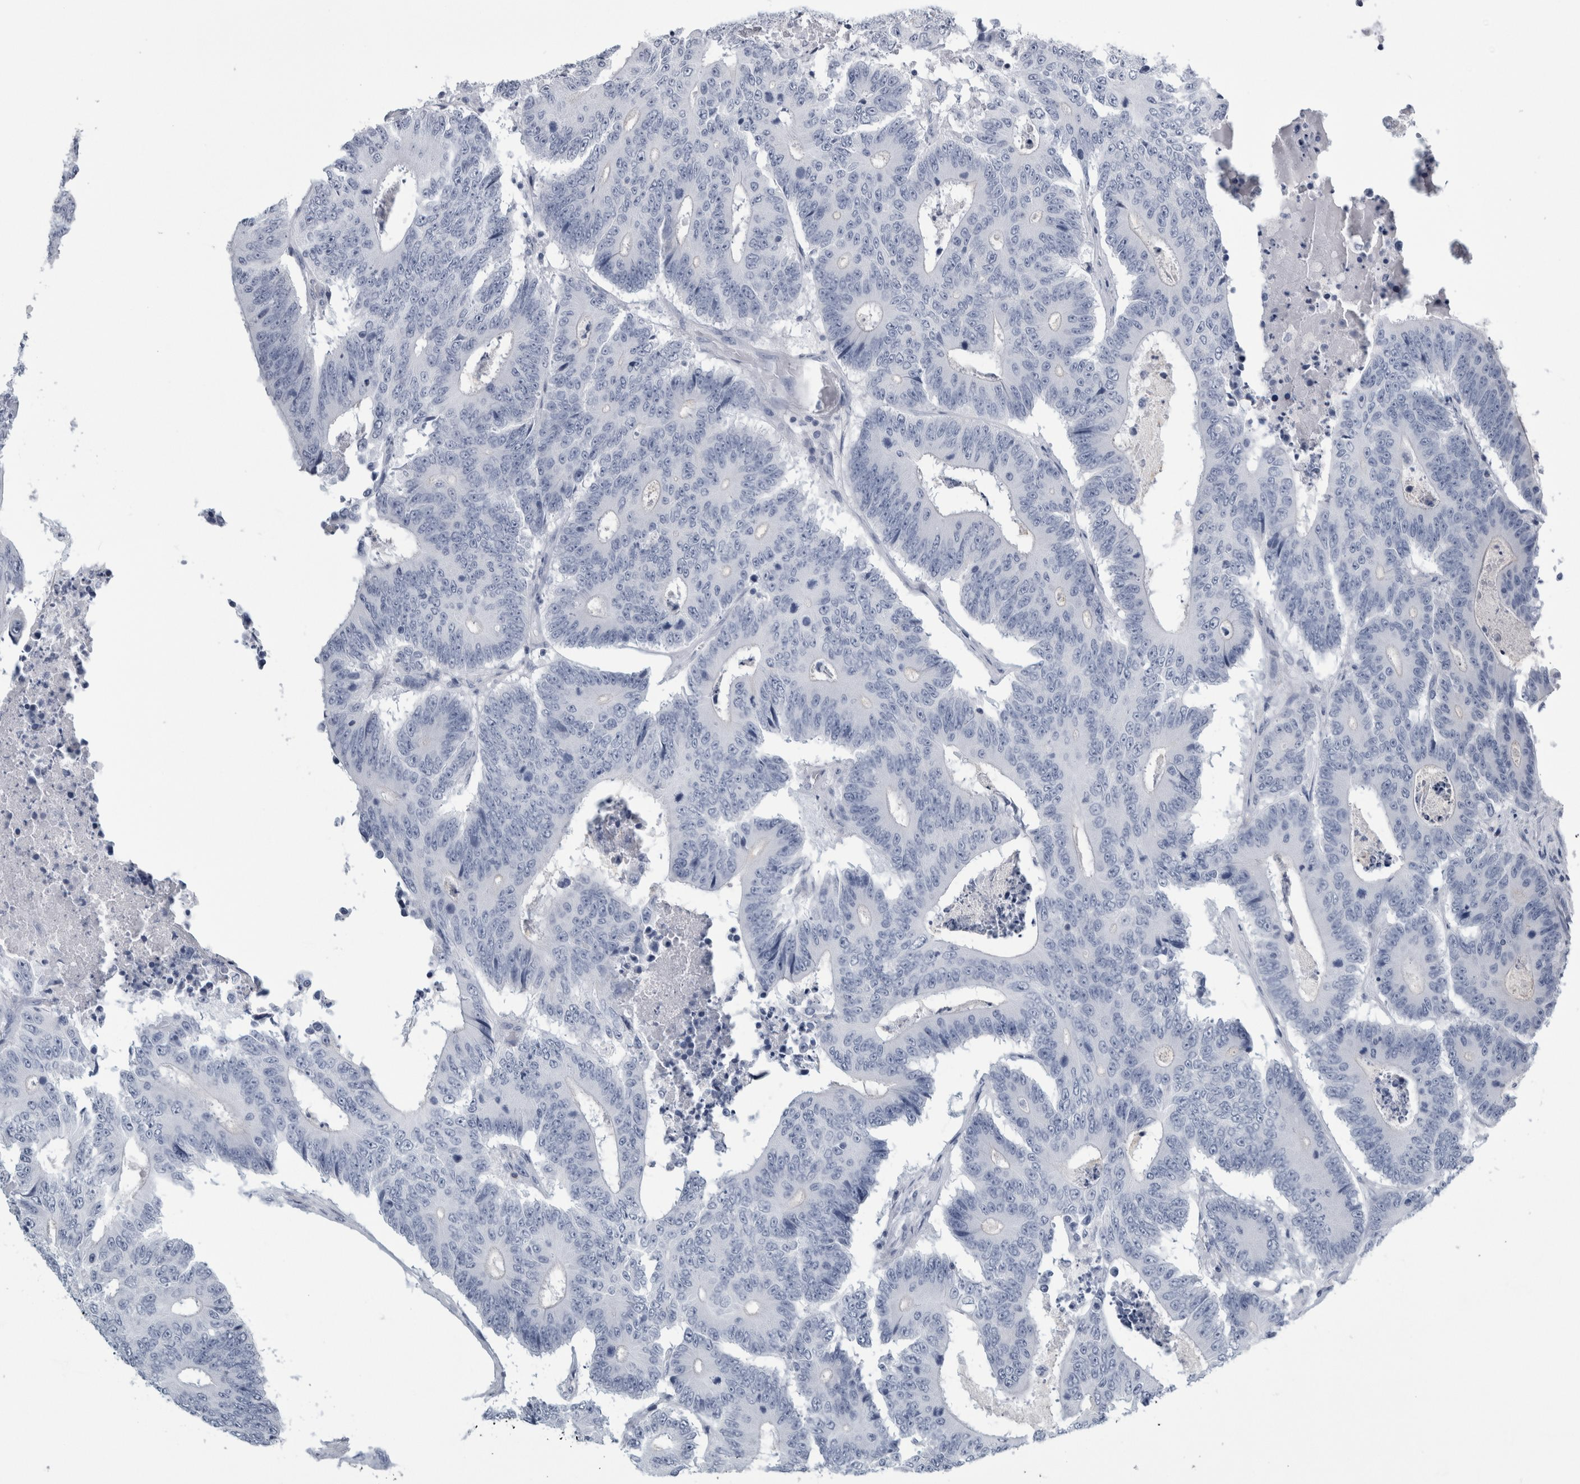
{"staining": {"intensity": "negative", "quantity": "none", "location": "none"}, "tissue": "colorectal cancer", "cell_type": "Tumor cells", "image_type": "cancer", "snomed": [{"axis": "morphology", "description": "Adenocarcinoma, NOS"}, {"axis": "topography", "description": "Colon"}], "caption": "A high-resolution micrograph shows IHC staining of adenocarcinoma (colorectal), which displays no significant expression in tumor cells.", "gene": "ANKFY1", "patient": {"sex": "male", "age": 83}}